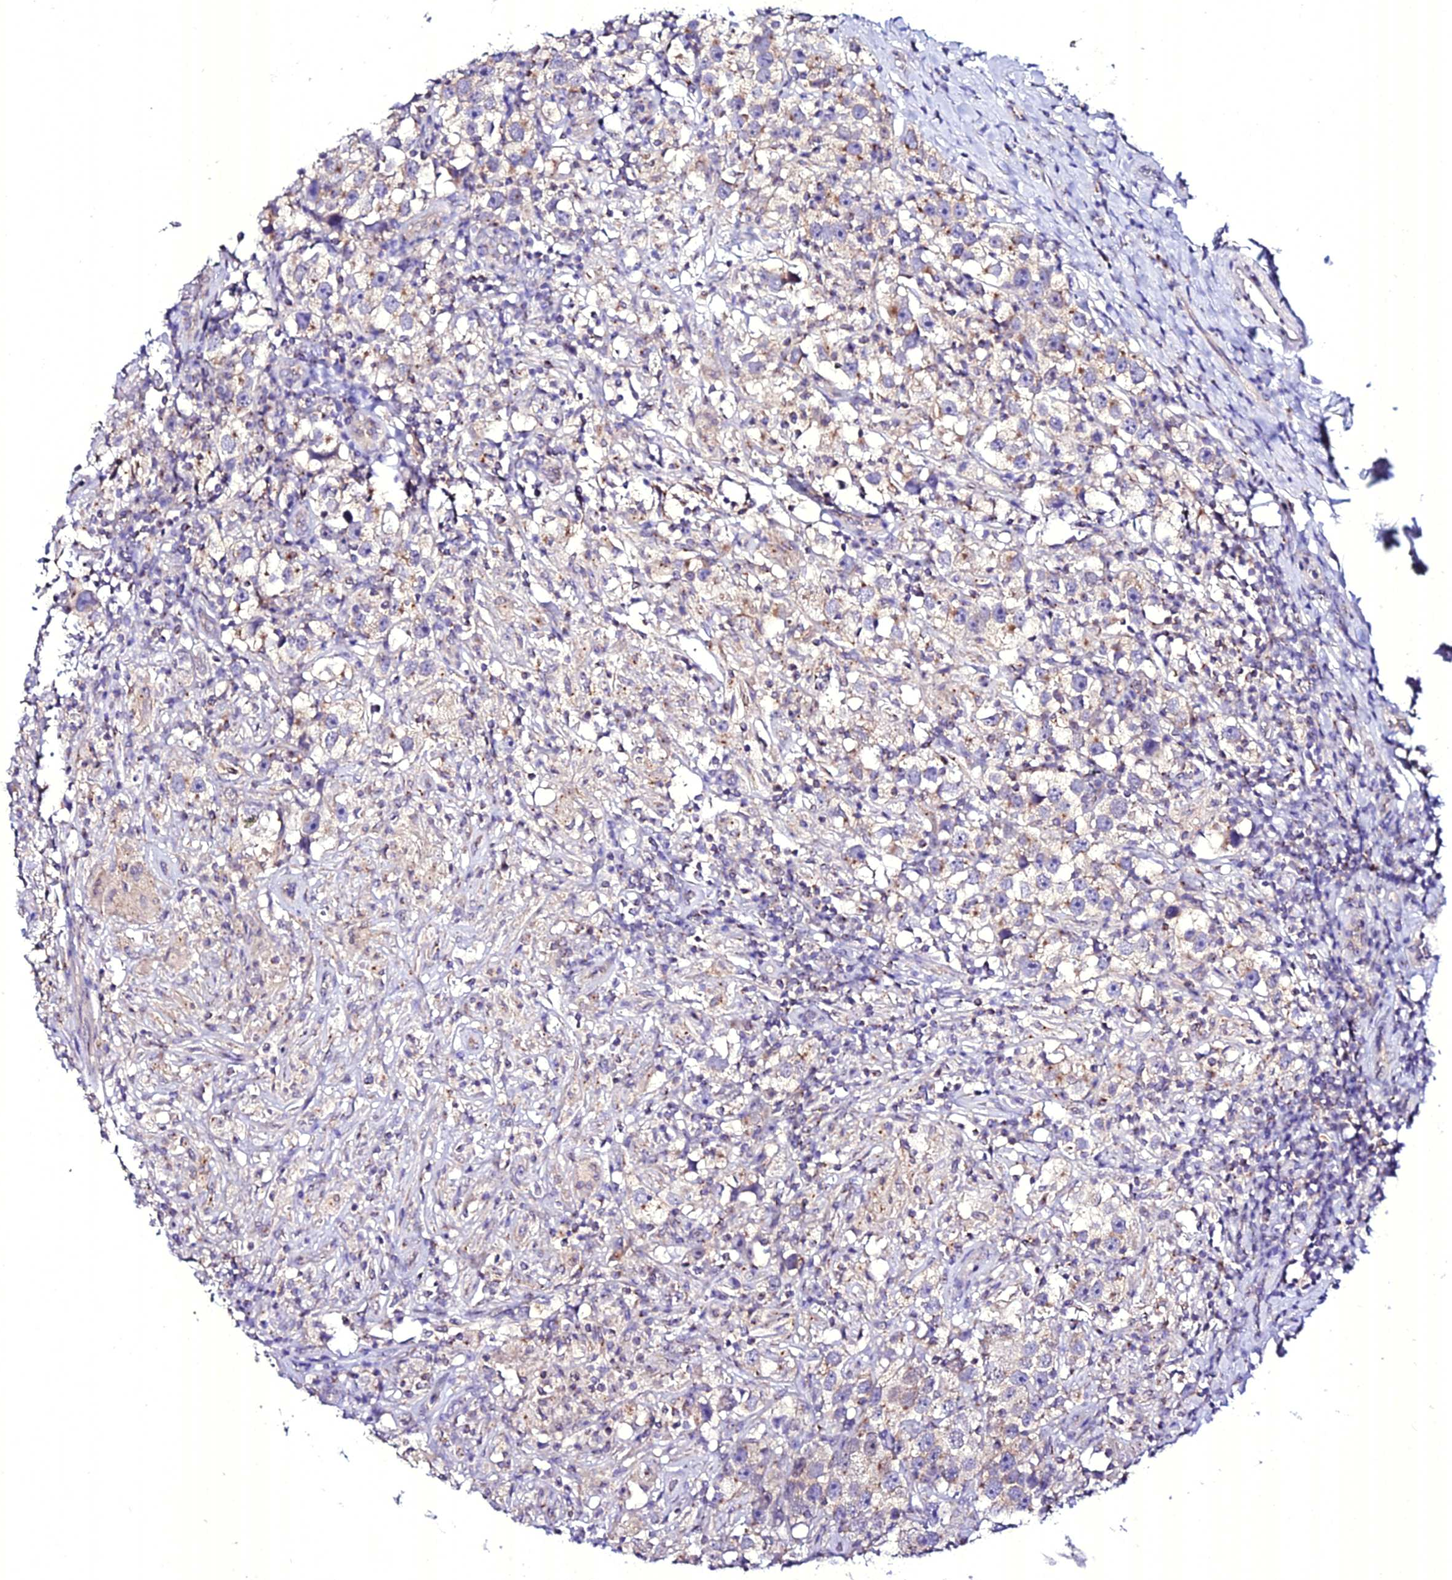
{"staining": {"intensity": "weak", "quantity": "25%-75%", "location": "cytoplasmic/membranous"}, "tissue": "testis cancer", "cell_type": "Tumor cells", "image_type": "cancer", "snomed": [{"axis": "morphology", "description": "Seminoma, NOS"}, {"axis": "topography", "description": "Testis"}], "caption": "An immunohistochemistry (IHC) histopathology image of neoplastic tissue is shown. Protein staining in brown highlights weak cytoplasmic/membranous positivity in testis cancer (seminoma) within tumor cells.", "gene": "ATG16L2", "patient": {"sex": "male", "age": 49}}